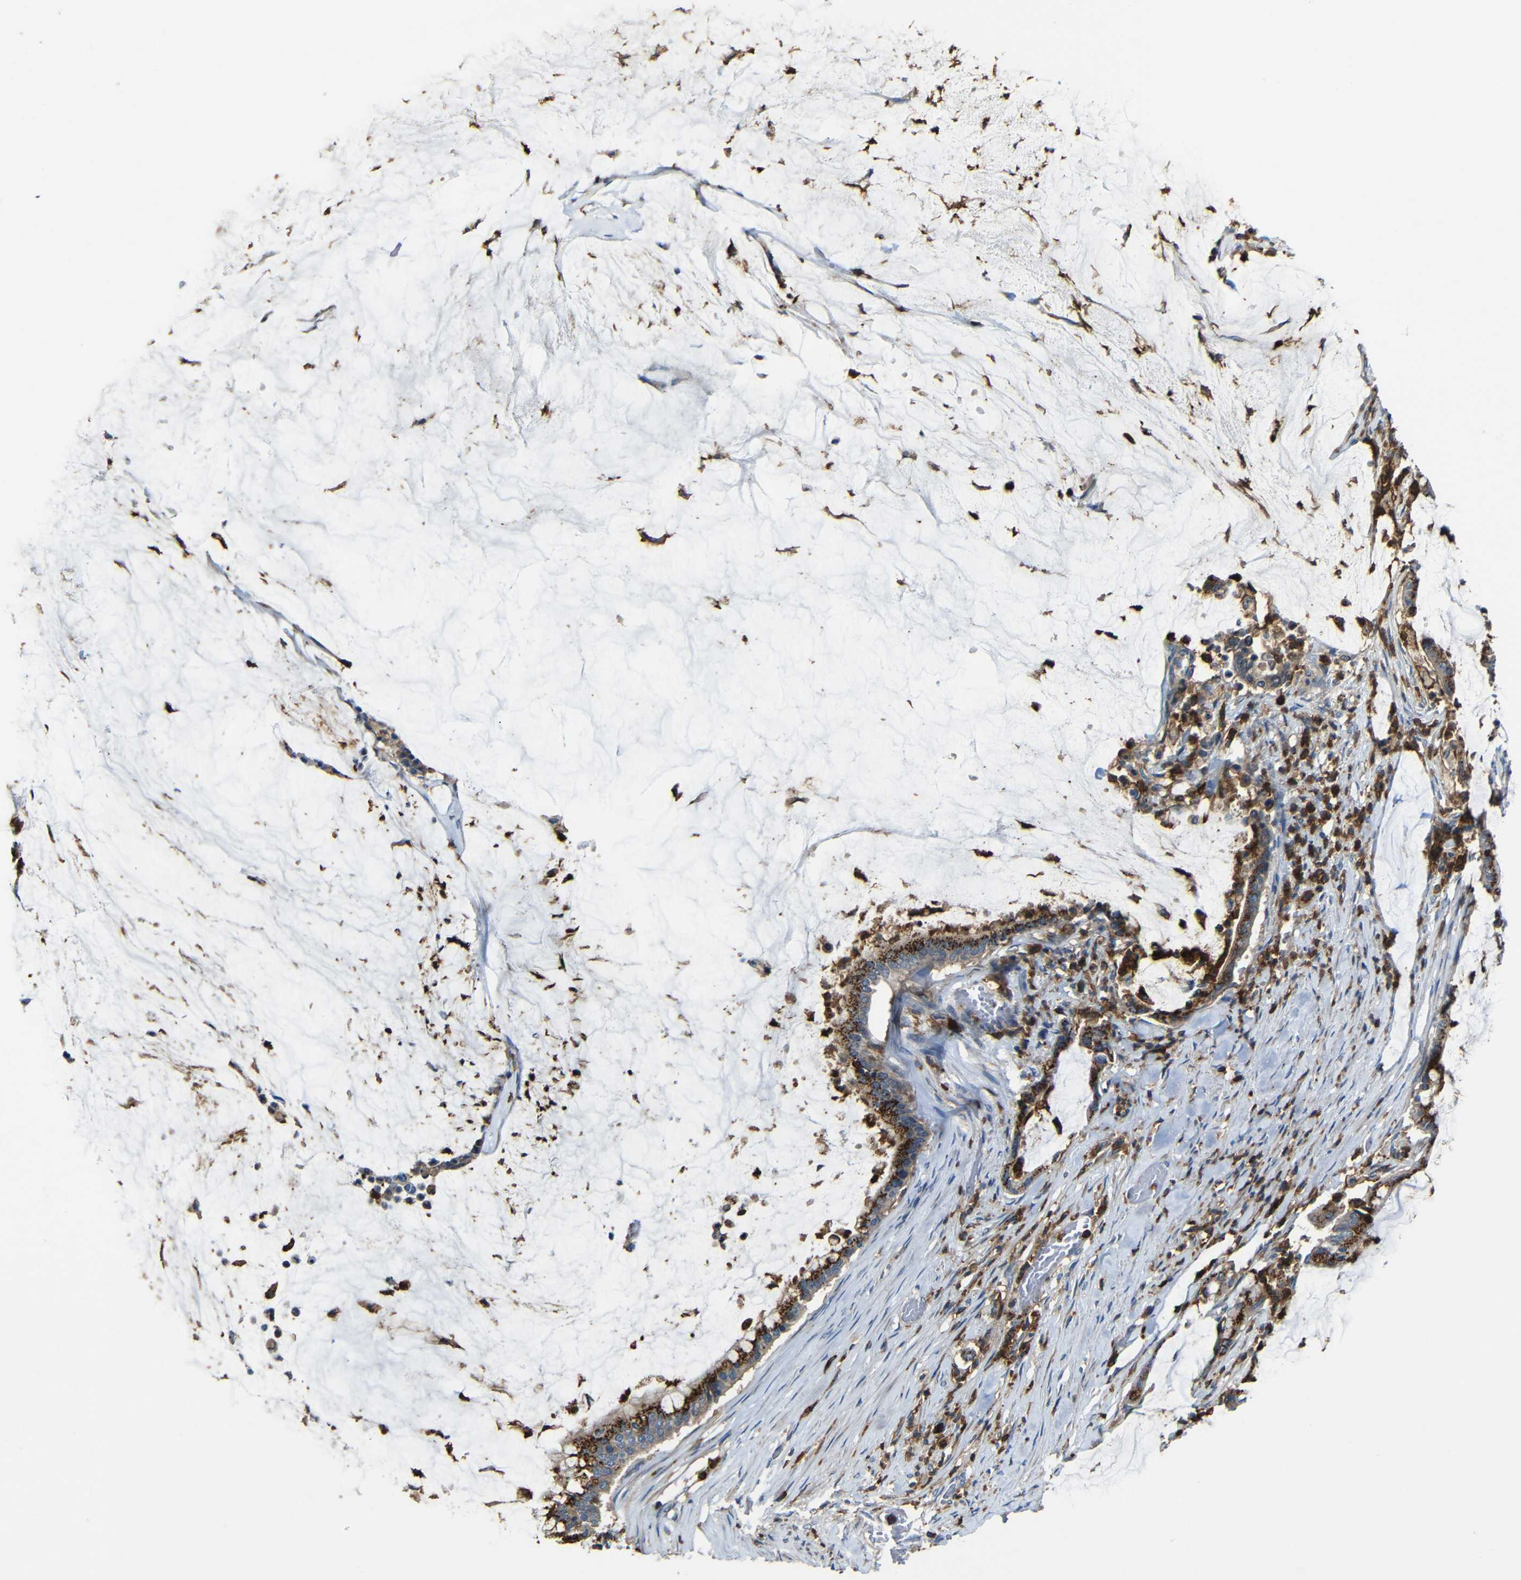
{"staining": {"intensity": "moderate", "quantity": ">75%", "location": "cytoplasmic/membranous"}, "tissue": "pancreatic cancer", "cell_type": "Tumor cells", "image_type": "cancer", "snomed": [{"axis": "morphology", "description": "Adenocarcinoma, NOS"}, {"axis": "topography", "description": "Pancreas"}], "caption": "Moderate cytoplasmic/membranous protein expression is seen in about >75% of tumor cells in pancreatic cancer (adenocarcinoma).", "gene": "P2RY12", "patient": {"sex": "male", "age": 41}}